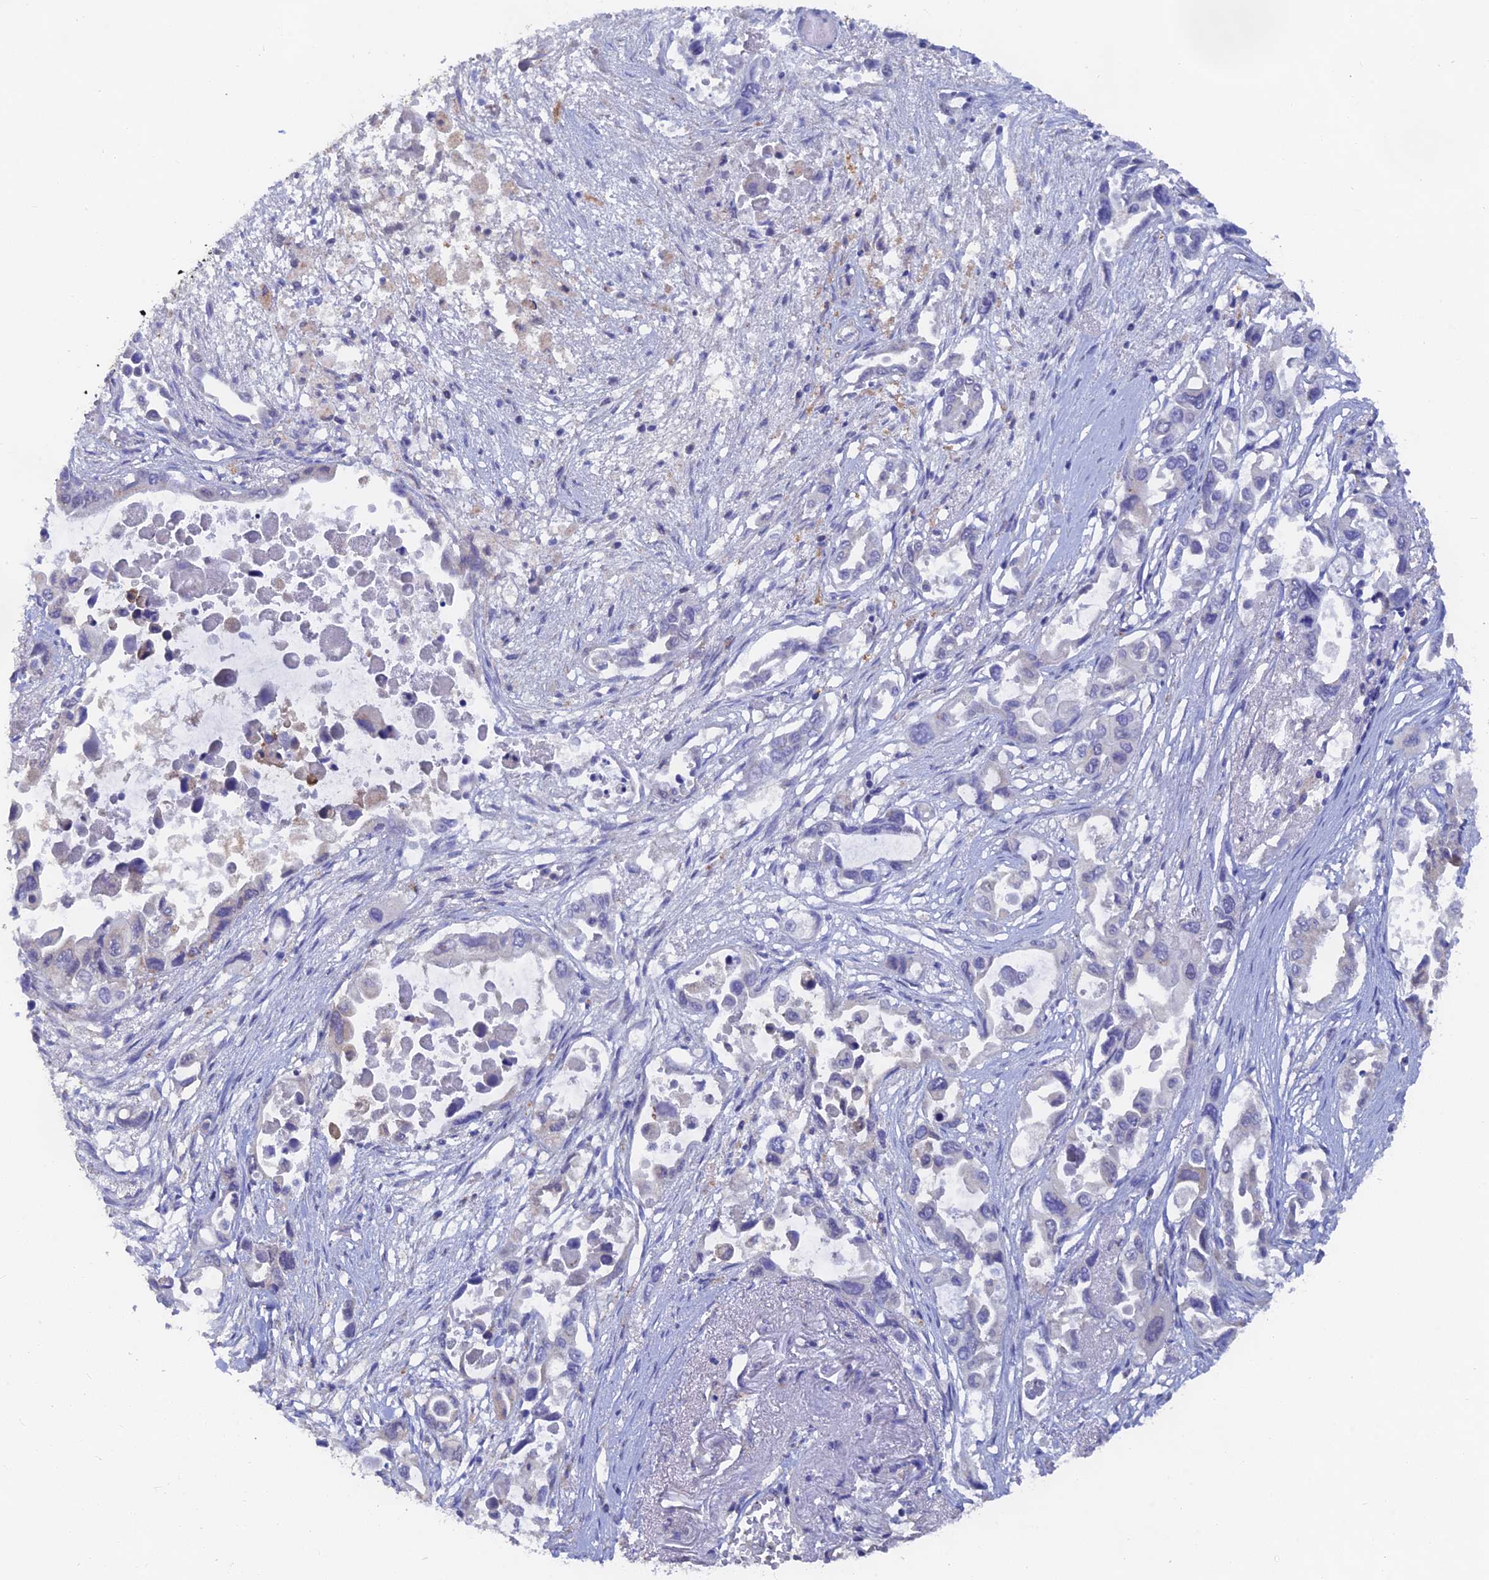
{"staining": {"intensity": "negative", "quantity": "none", "location": "none"}, "tissue": "pancreatic cancer", "cell_type": "Tumor cells", "image_type": "cancer", "snomed": [{"axis": "morphology", "description": "Adenocarcinoma, NOS"}, {"axis": "topography", "description": "Pancreas"}], "caption": "This is a image of immunohistochemistry (IHC) staining of pancreatic cancer, which shows no positivity in tumor cells.", "gene": "LRIF1", "patient": {"sex": "male", "age": 92}}